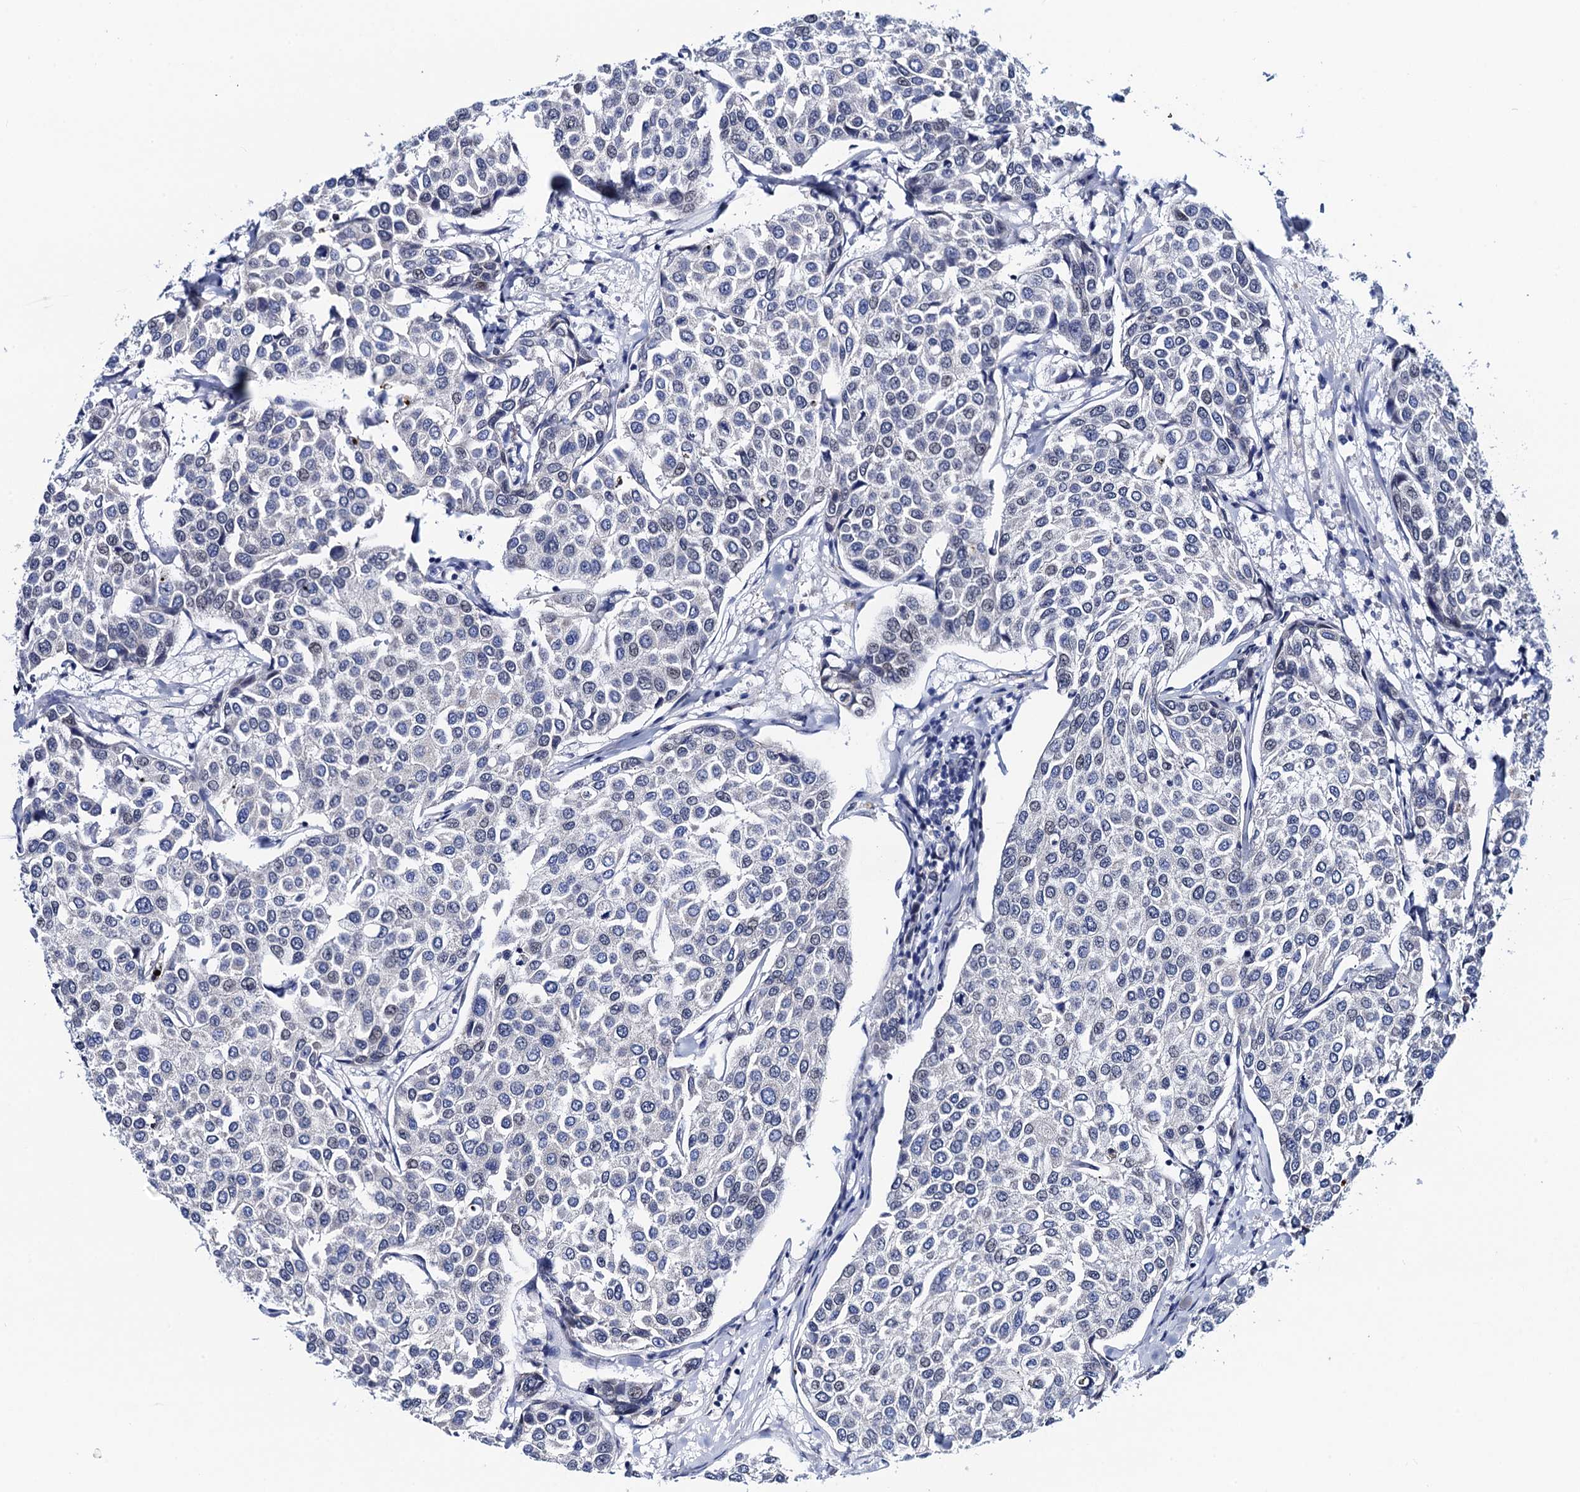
{"staining": {"intensity": "negative", "quantity": "none", "location": "none"}, "tissue": "breast cancer", "cell_type": "Tumor cells", "image_type": "cancer", "snomed": [{"axis": "morphology", "description": "Duct carcinoma"}, {"axis": "topography", "description": "Breast"}], "caption": "Protein analysis of breast cancer (infiltrating ductal carcinoma) shows no significant expression in tumor cells.", "gene": "C16orf87", "patient": {"sex": "female", "age": 55}}